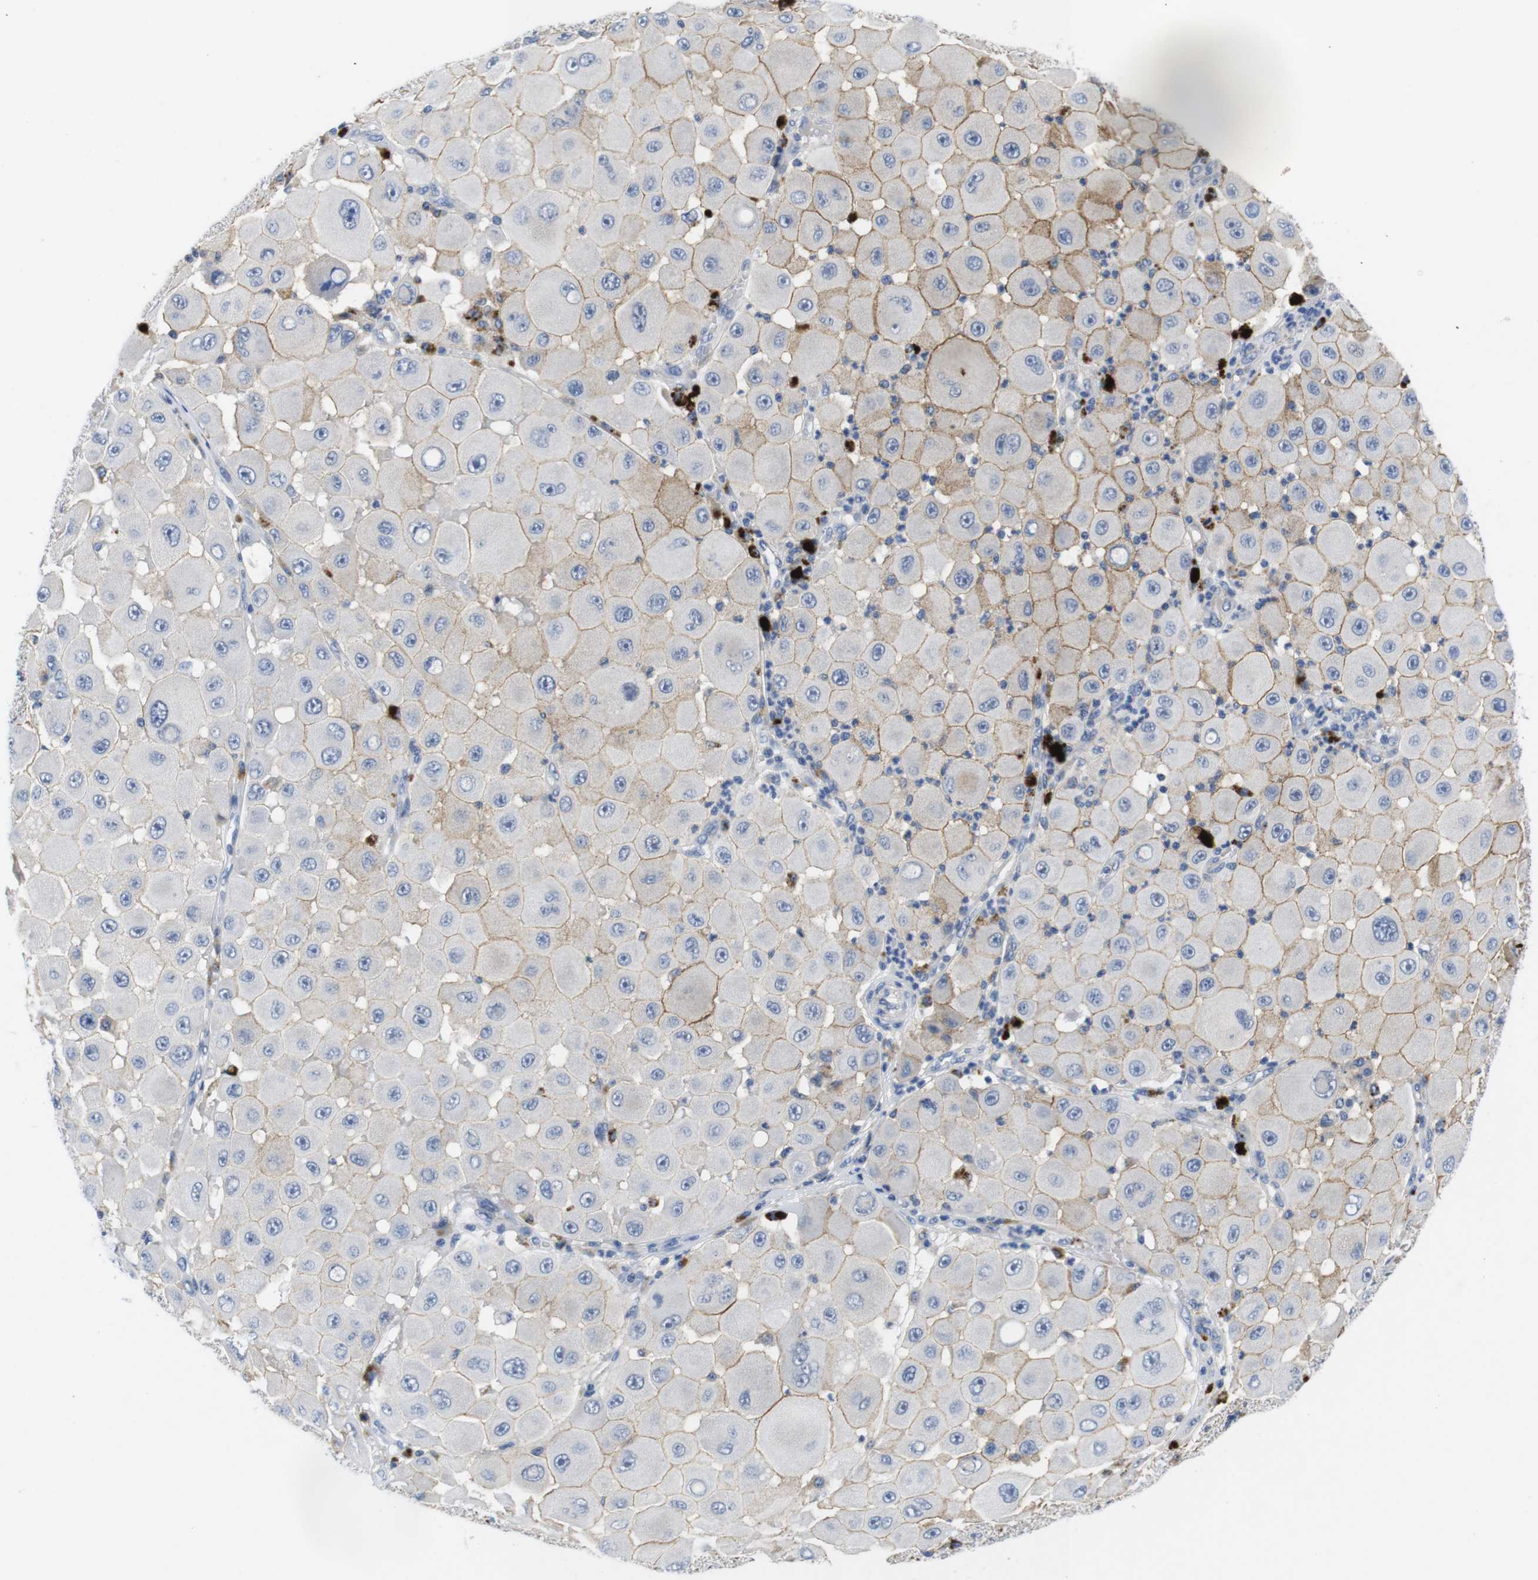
{"staining": {"intensity": "moderate", "quantity": ">75%", "location": "cytoplasmic/membranous"}, "tissue": "melanoma", "cell_type": "Tumor cells", "image_type": "cancer", "snomed": [{"axis": "morphology", "description": "Malignant melanoma, NOS"}, {"axis": "topography", "description": "Skin"}], "caption": "Malignant melanoma tissue shows moderate cytoplasmic/membranous expression in about >75% of tumor cells, visualized by immunohistochemistry.", "gene": "SCRIB", "patient": {"sex": "female", "age": 81}}